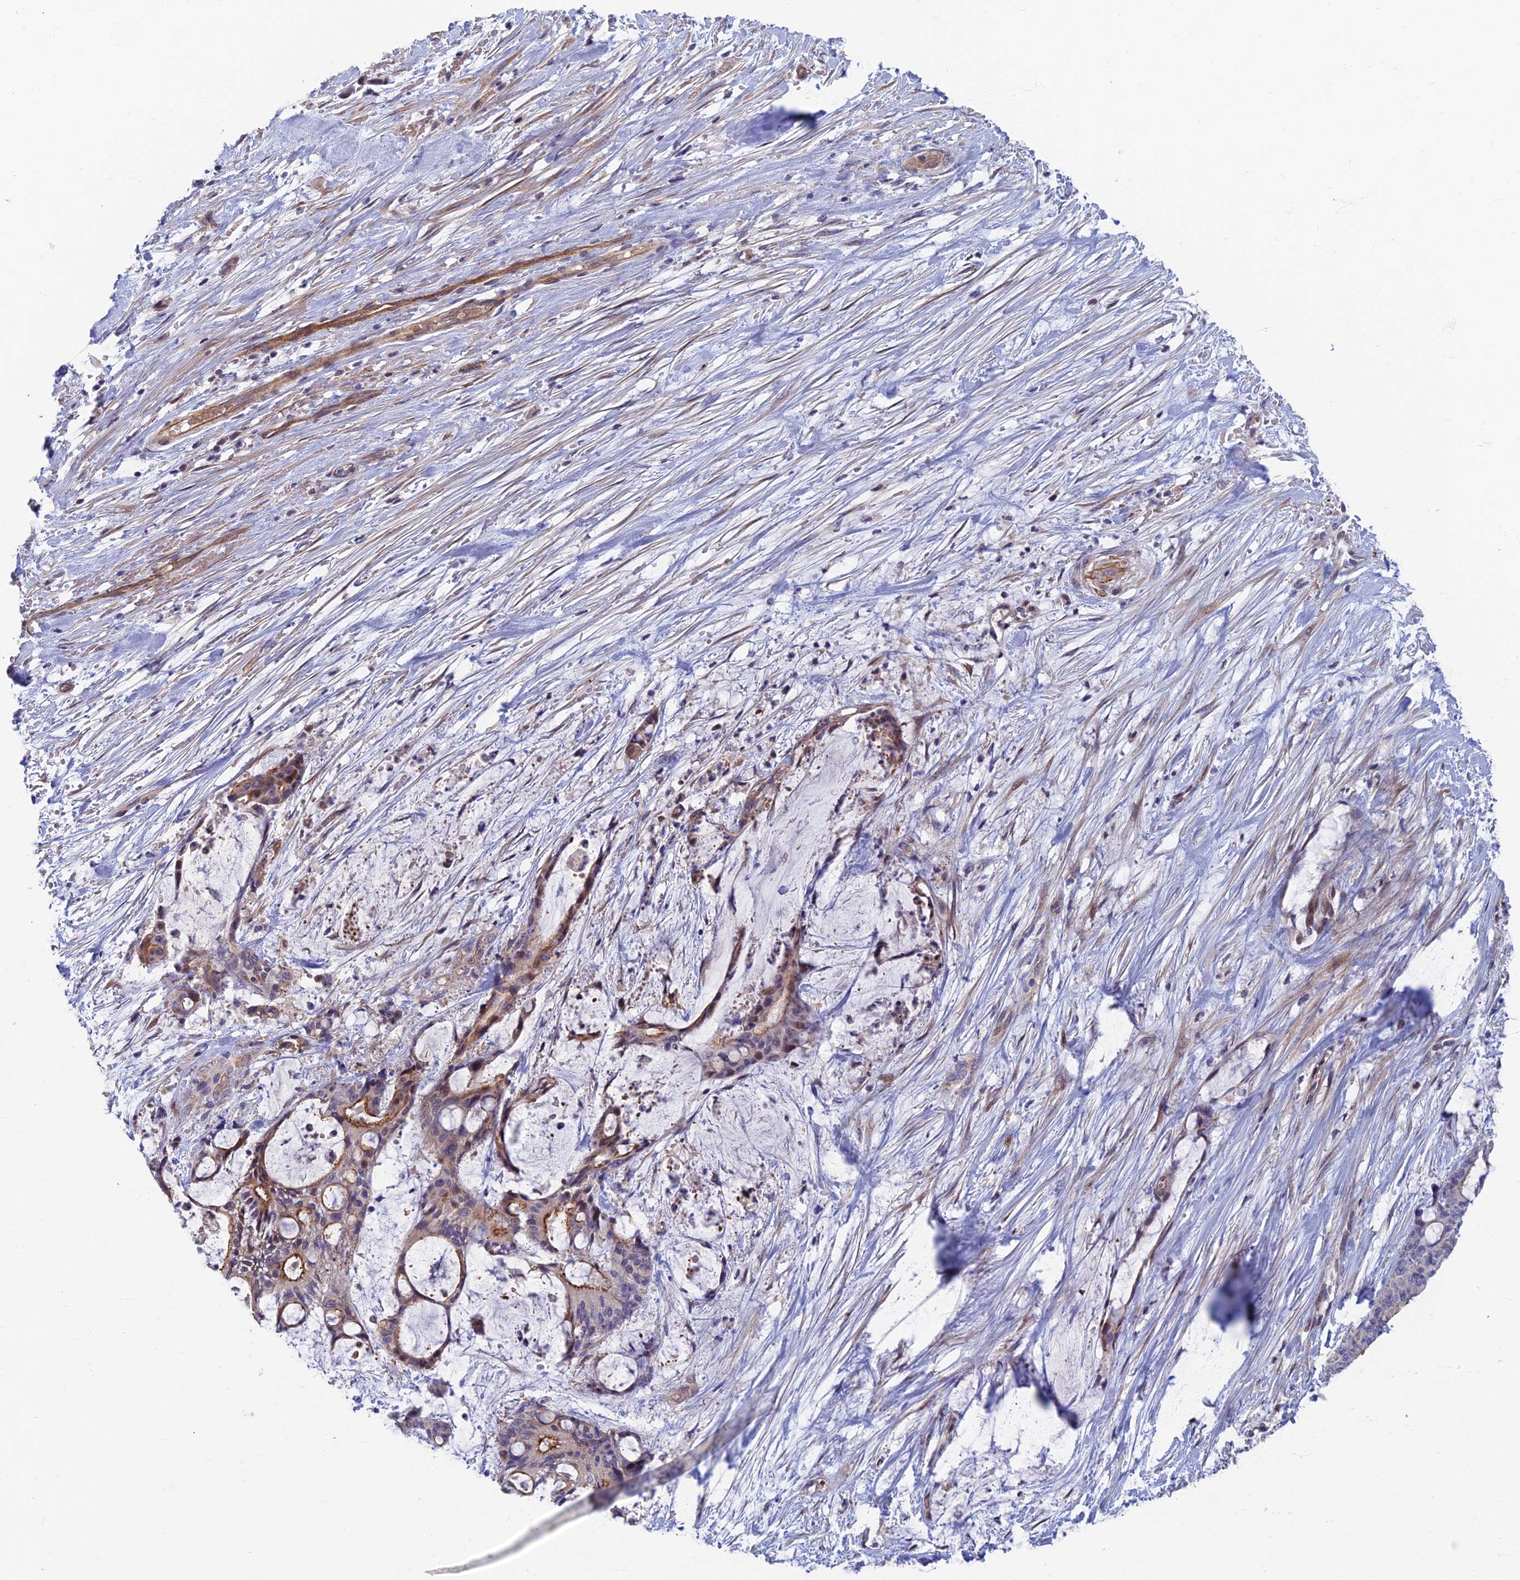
{"staining": {"intensity": "strong", "quantity": "<25%", "location": "cytoplasmic/membranous"}, "tissue": "liver cancer", "cell_type": "Tumor cells", "image_type": "cancer", "snomed": [{"axis": "morphology", "description": "Normal tissue, NOS"}, {"axis": "morphology", "description": "Cholangiocarcinoma"}, {"axis": "topography", "description": "Liver"}, {"axis": "topography", "description": "Peripheral nerve tissue"}], "caption": "IHC photomicrograph of neoplastic tissue: human liver cancer stained using immunohistochemistry exhibits medium levels of strong protein expression localized specifically in the cytoplasmic/membranous of tumor cells, appearing as a cytoplasmic/membranous brown color.", "gene": "RHBDL2", "patient": {"sex": "female", "age": 73}}